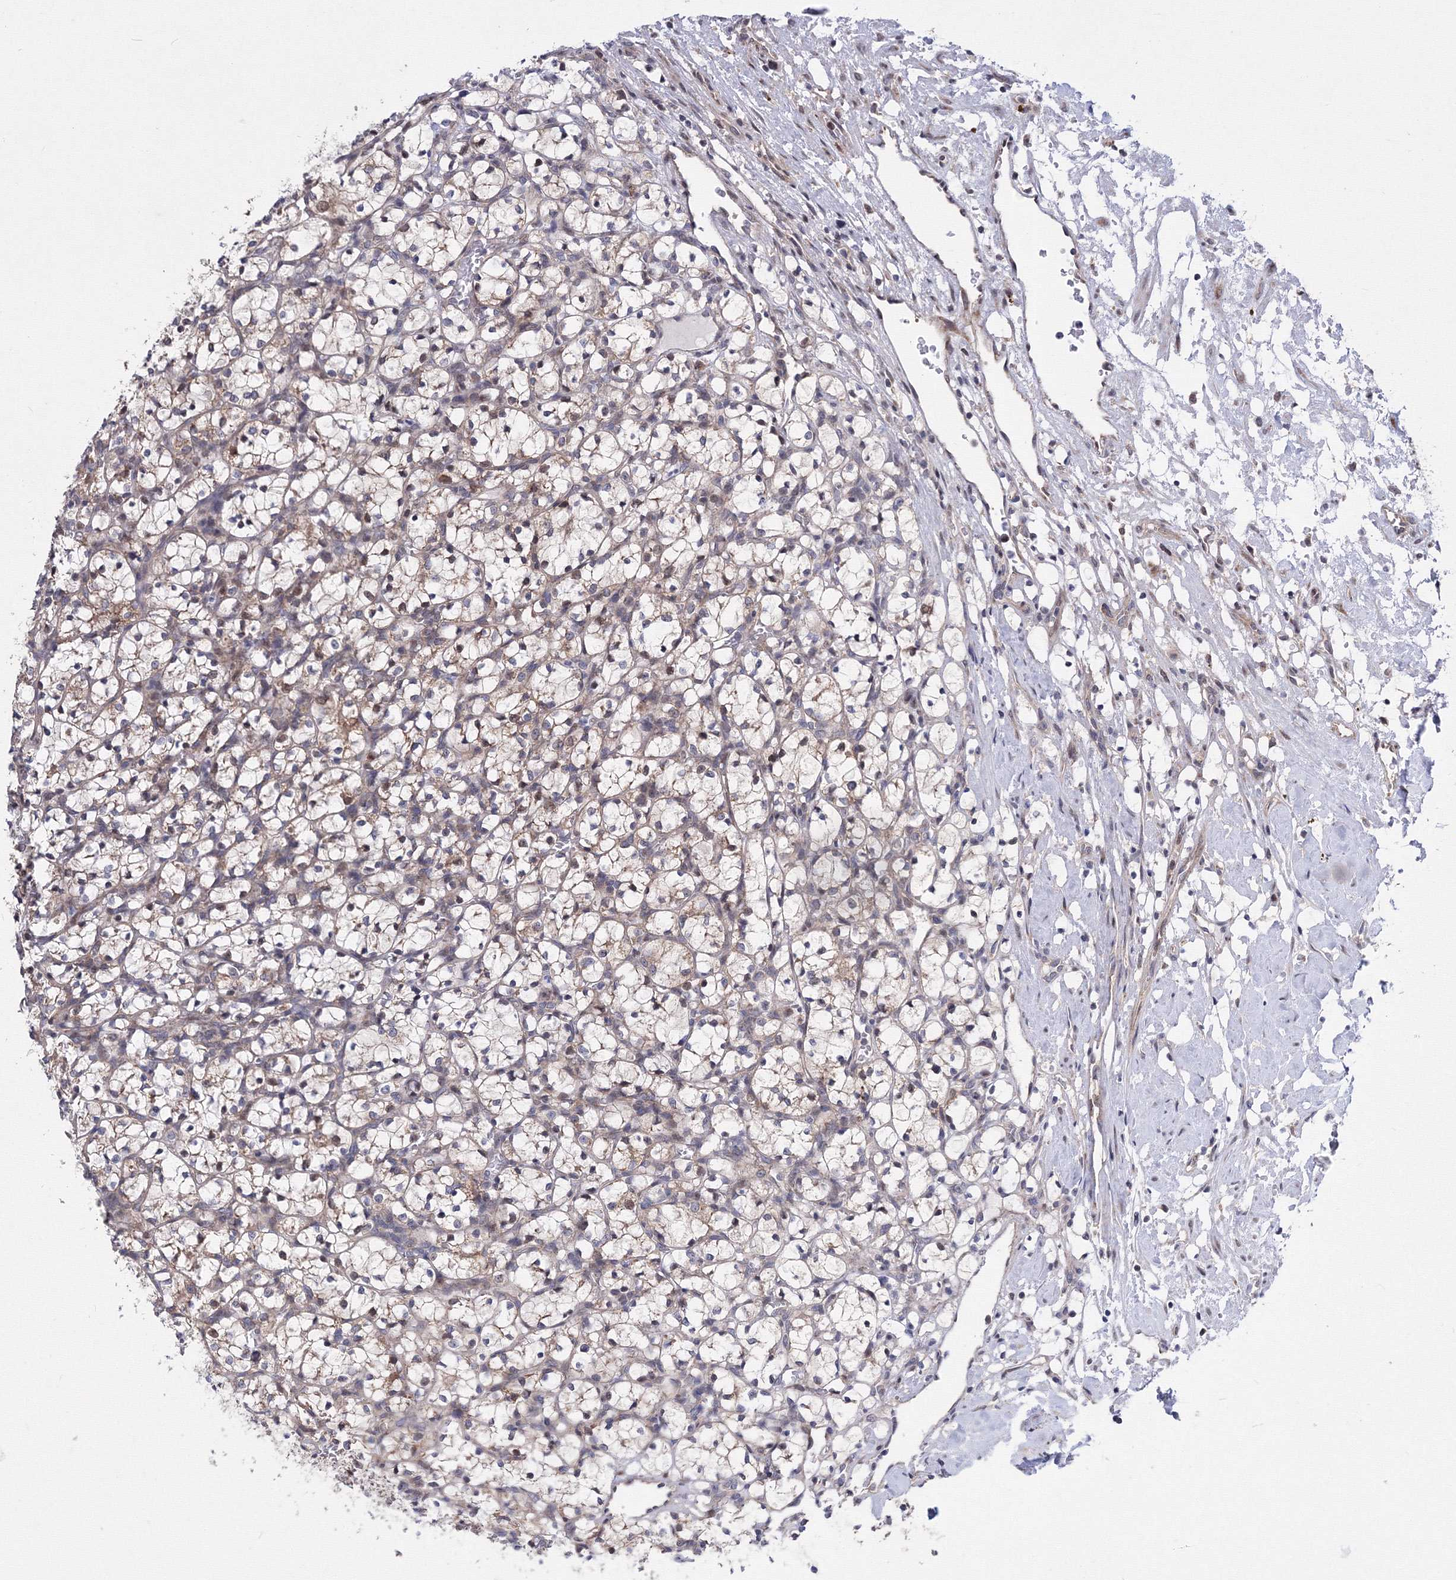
{"staining": {"intensity": "weak", "quantity": ">75%", "location": "cytoplasmic/membranous,nuclear"}, "tissue": "renal cancer", "cell_type": "Tumor cells", "image_type": "cancer", "snomed": [{"axis": "morphology", "description": "Adenocarcinoma, NOS"}, {"axis": "topography", "description": "Kidney"}], "caption": "High-magnification brightfield microscopy of renal adenocarcinoma stained with DAB (brown) and counterstained with hematoxylin (blue). tumor cells exhibit weak cytoplasmic/membranous and nuclear staining is seen in approximately>75% of cells.", "gene": "GPN1", "patient": {"sex": "female", "age": 69}}